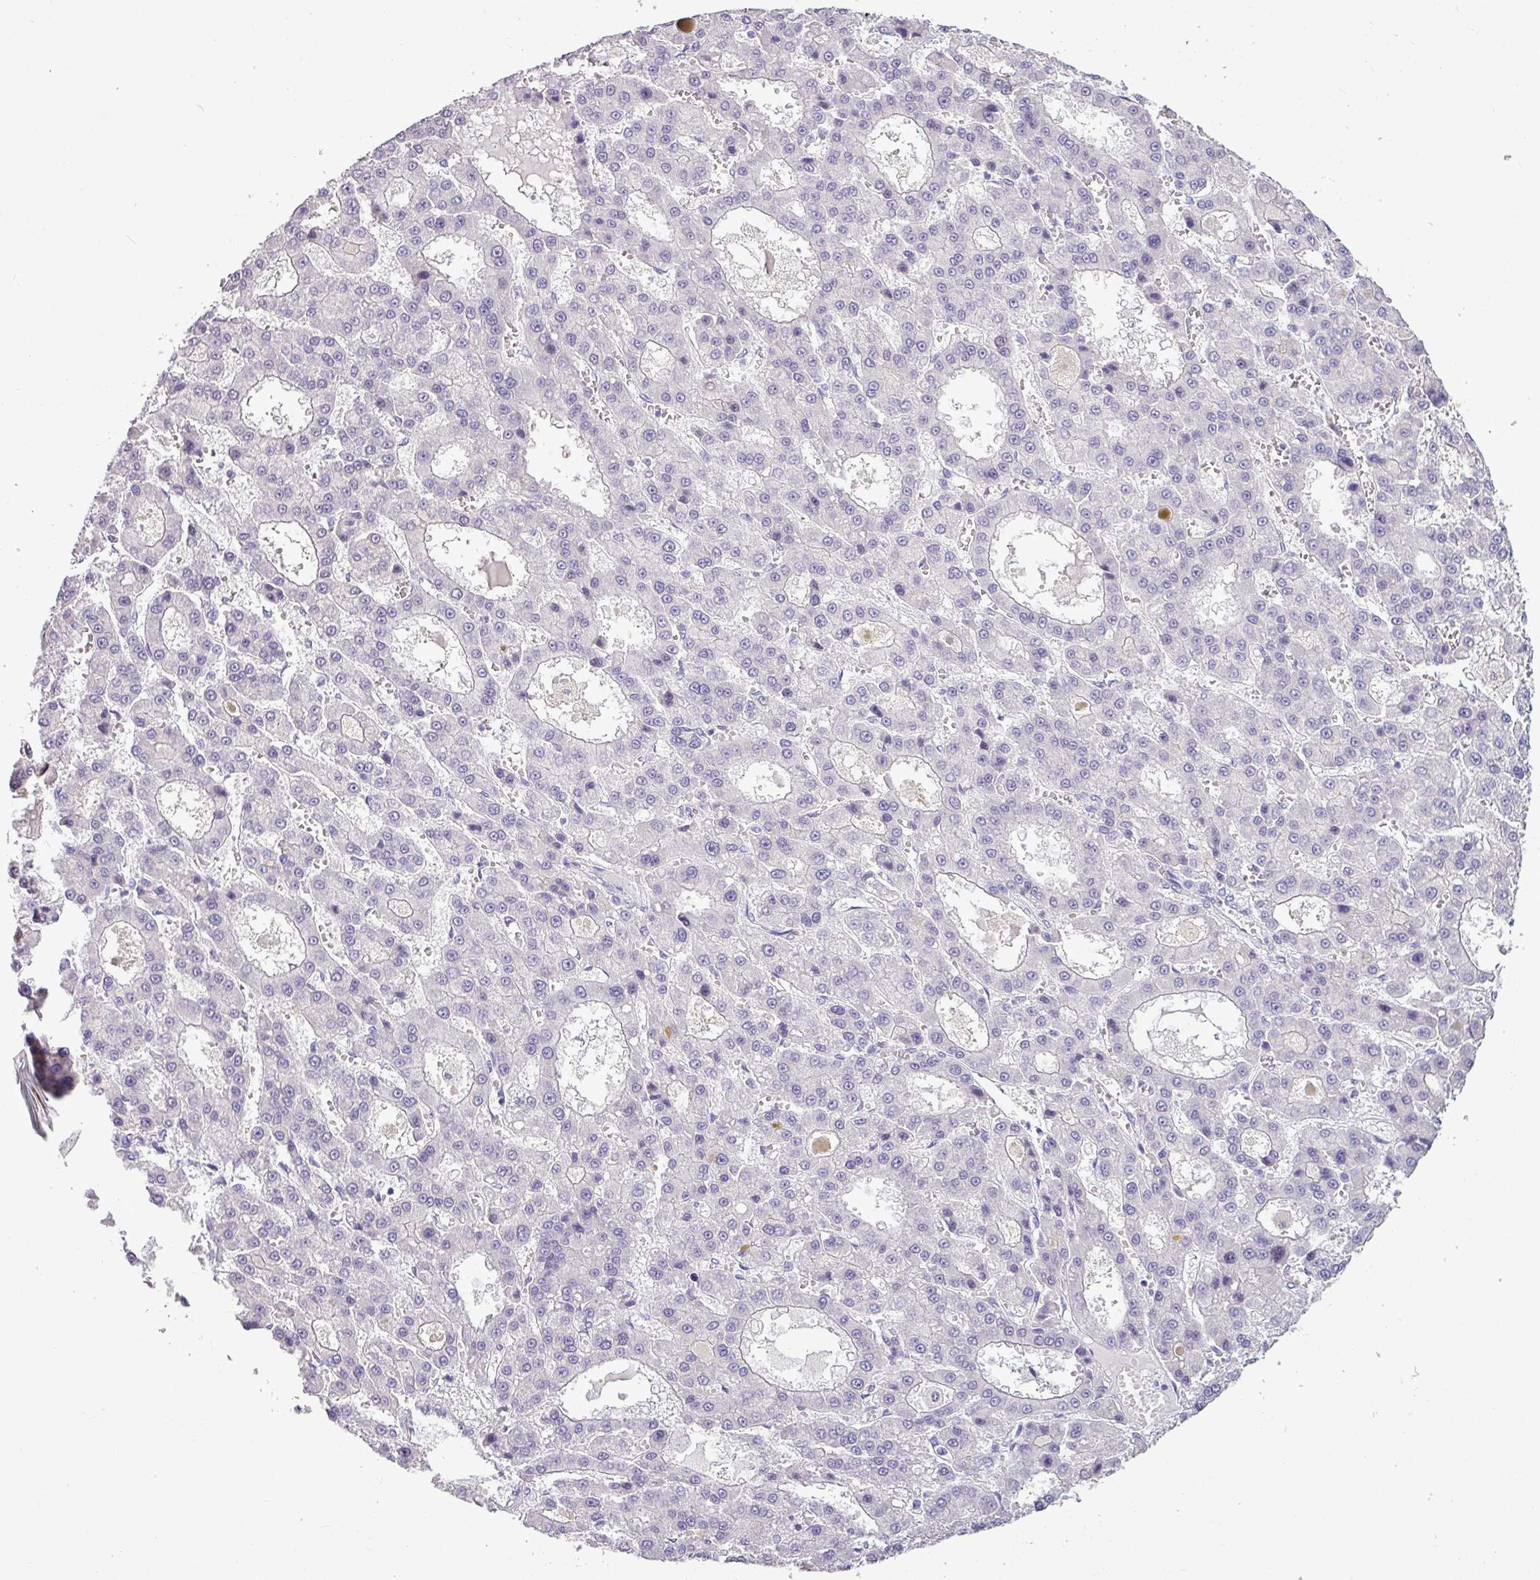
{"staining": {"intensity": "negative", "quantity": "none", "location": "none"}, "tissue": "liver cancer", "cell_type": "Tumor cells", "image_type": "cancer", "snomed": [{"axis": "morphology", "description": "Carcinoma, Hepatocellular, NOS"}, {"axis": "topography", "description": "Liver"}], "caption": "High power microscopy photomicrograph of an immunohistochemistry histopathology image of liver cancer (hepatocellular carcinoma), revealing no significant positivity in tumor cells.", "gene": "TMEM91", "patient": {"sex": "male", "age": 70}}